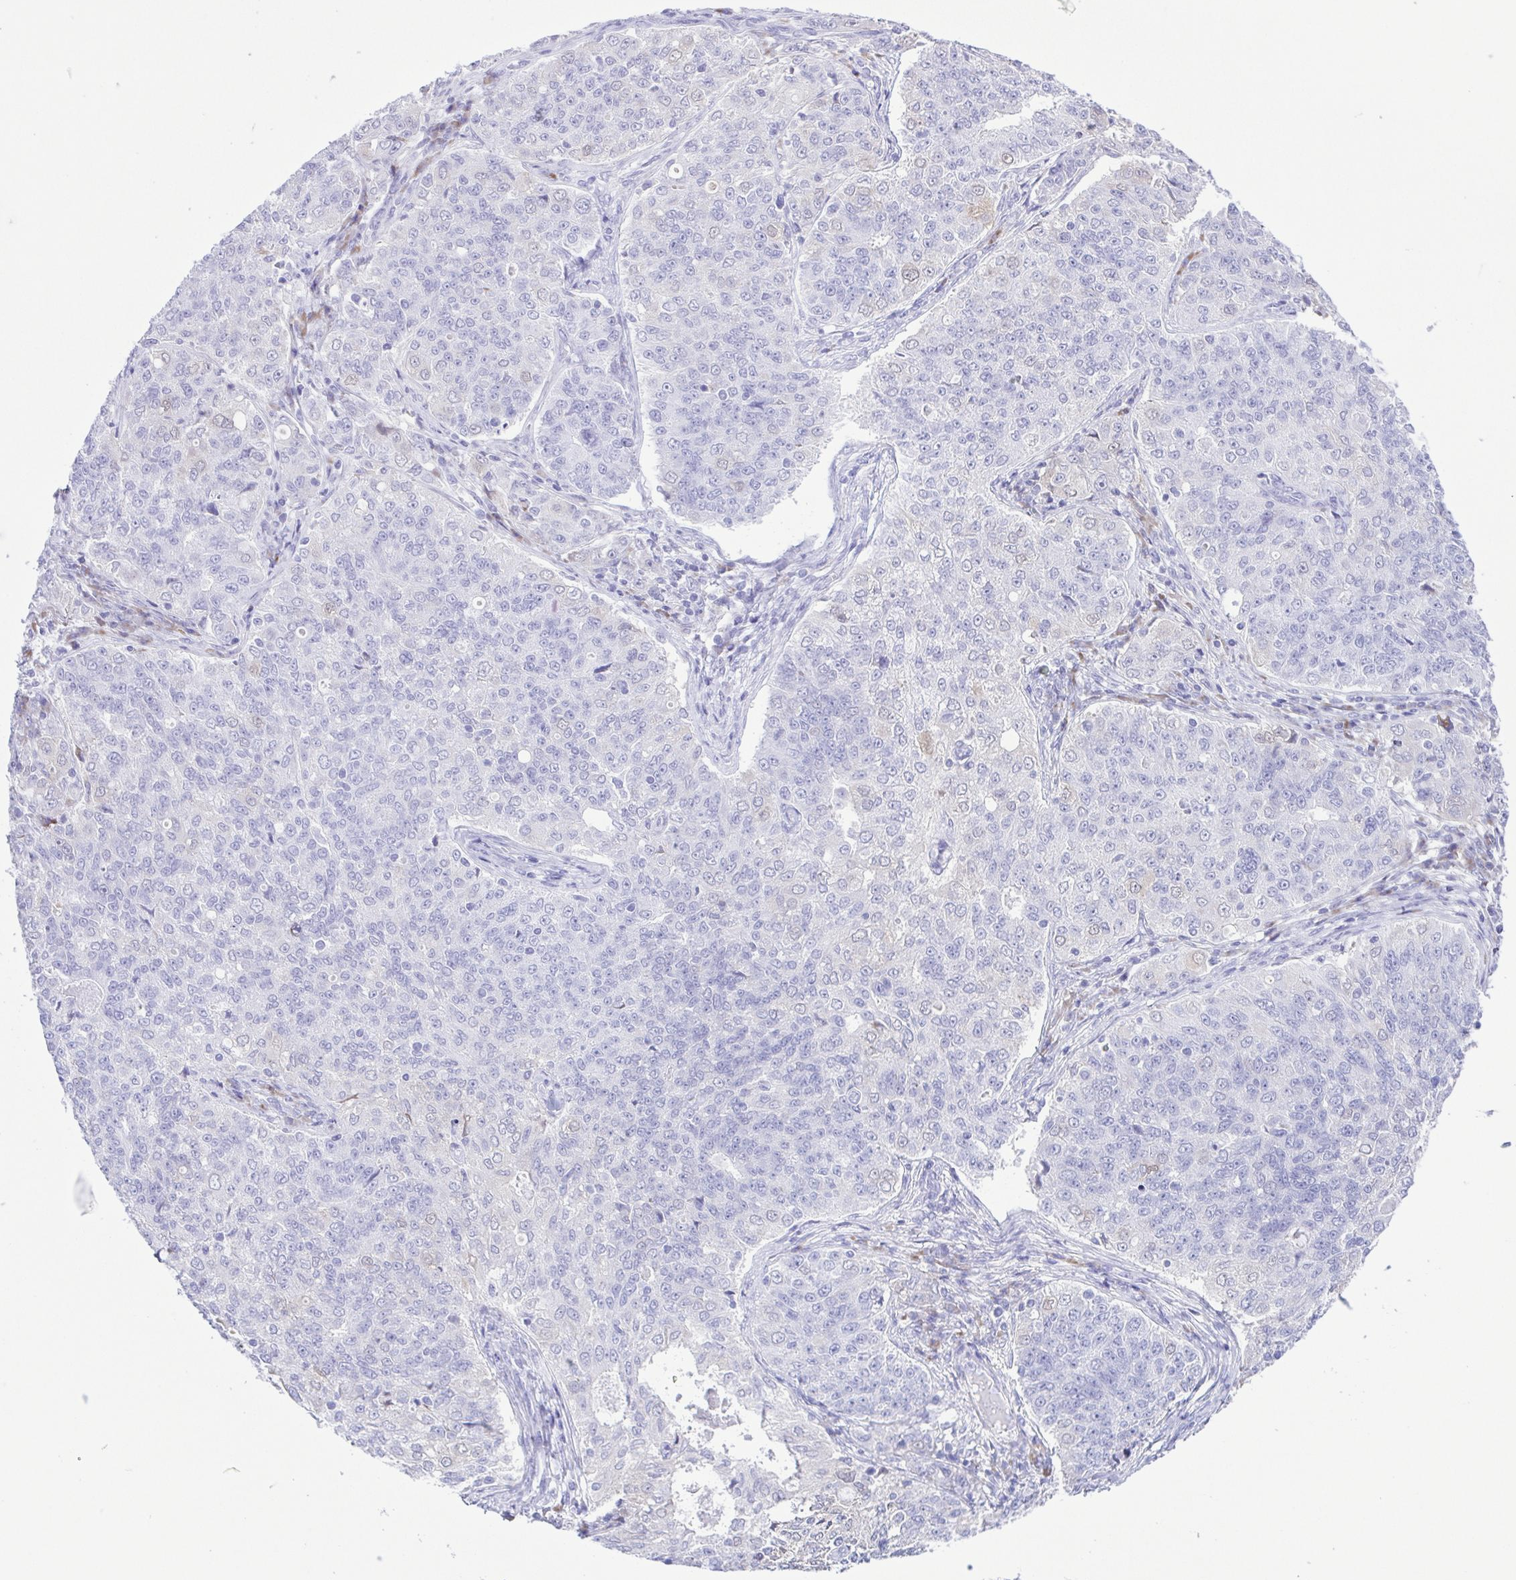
{"staining": {"intensity": "negative", "quantity": "none", "location": "none"}, "tissue": "endometrial cancer", "cell_type": "Tumor cells", "image_type": "cancer", "snomed": [{"axis": "morphology", "description": "Adenocarcinoma, NOS"}, {"axis": "topography", "description": "Endometrium"}], "caption": "A histopathology image of endometrial adenocarcinoma stained for a protein displays no brown staining in tumor cells.", "gene": "GPR17", "patient": {"sex": "female", "age": 43}}